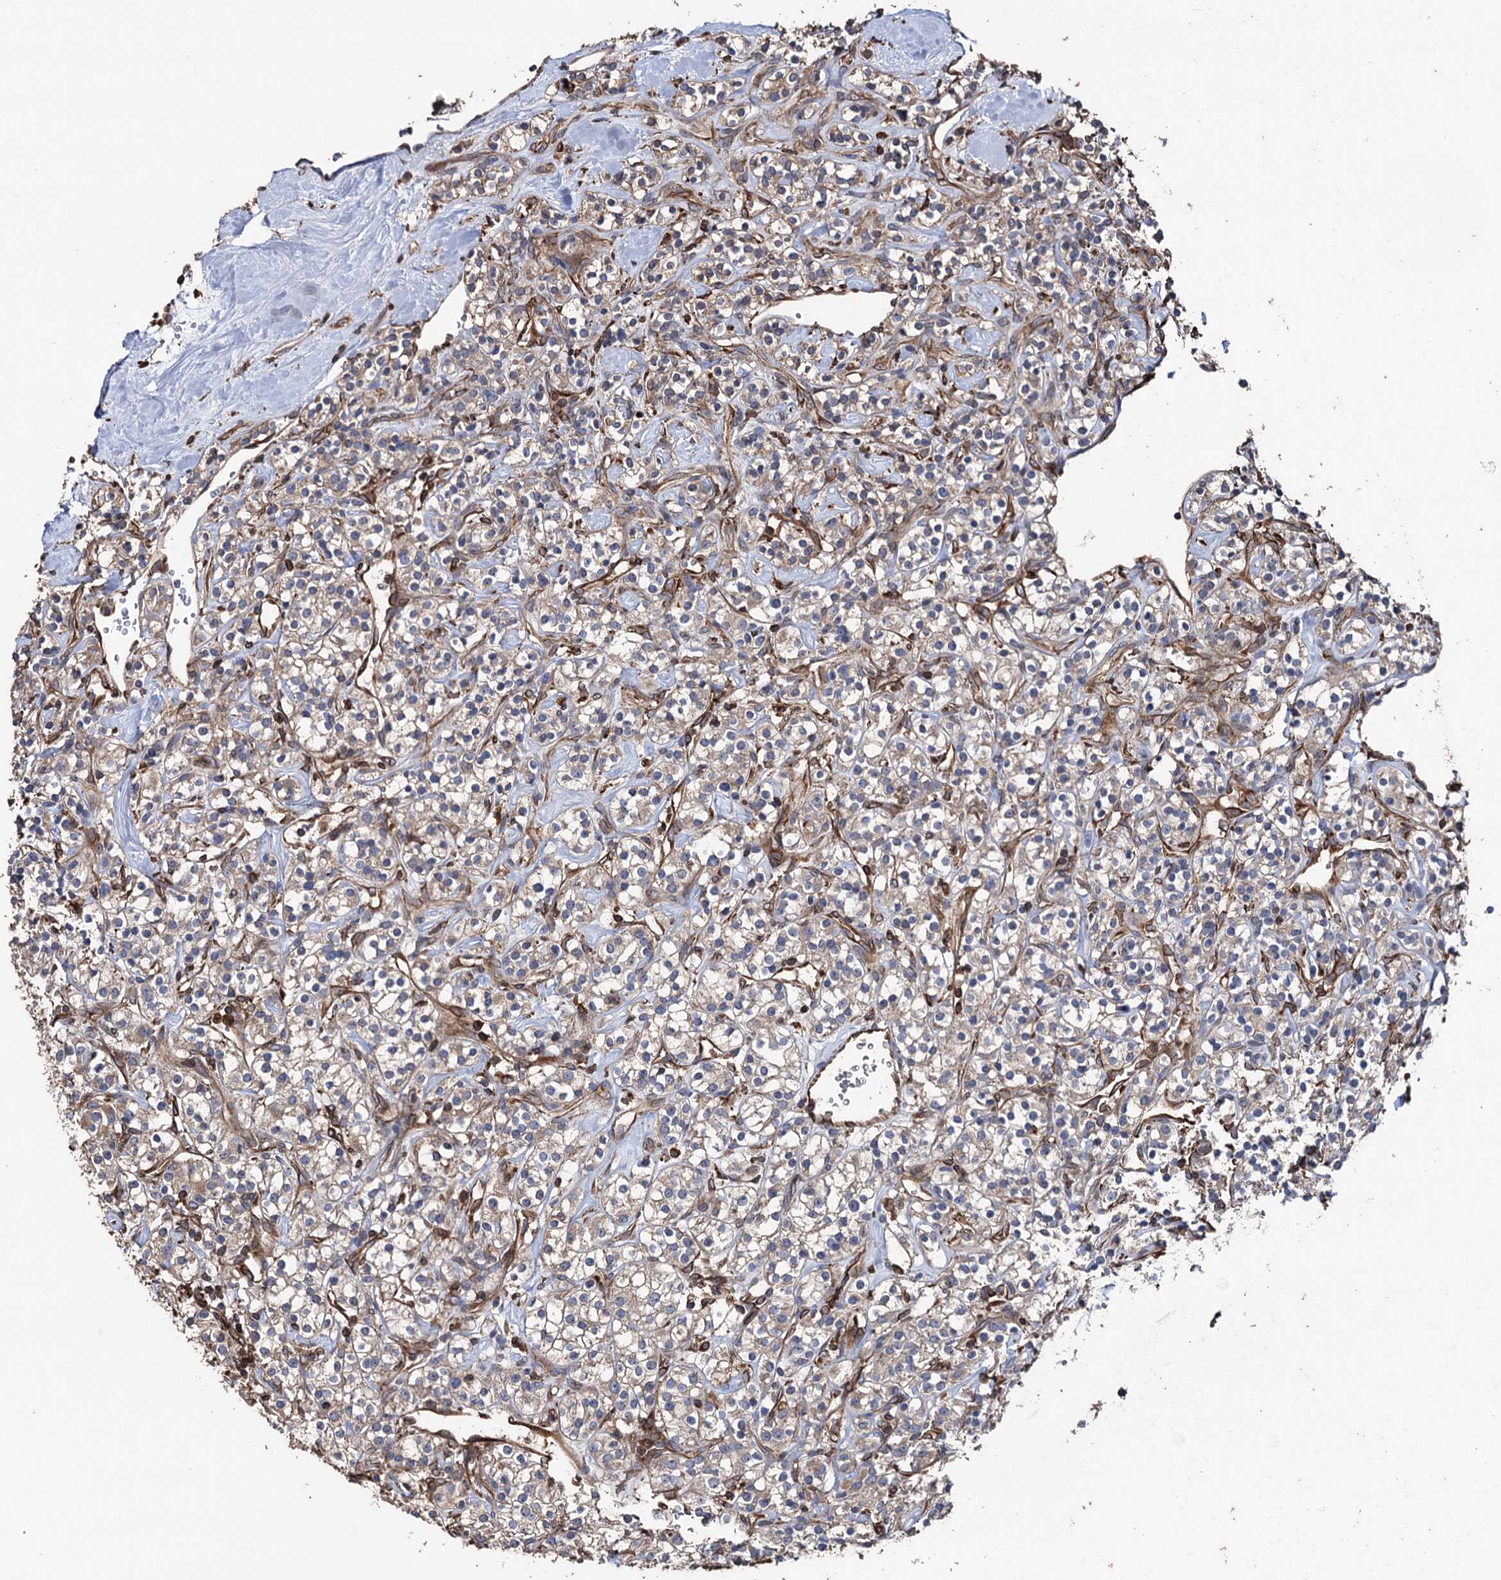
{"staining": {"intensity": "weak", "quantity": "<25%", "location": "cytoplasmic/membranous"}, "tissue": "renal cancer", "cell_type": "Tumor cells", "image_type": "cancer", "snomed": [{"axis": "morphology", "description": "Adenocarcinoma, NOS"}, {"axis": "topography", "description": "Kidney"}], "caption": "Renal adenocarcinoma stained for a protein using IHC reveals no positivity tumor cells.", "gene": "STING1", "patient": {"sex": "male", "age": 77}}